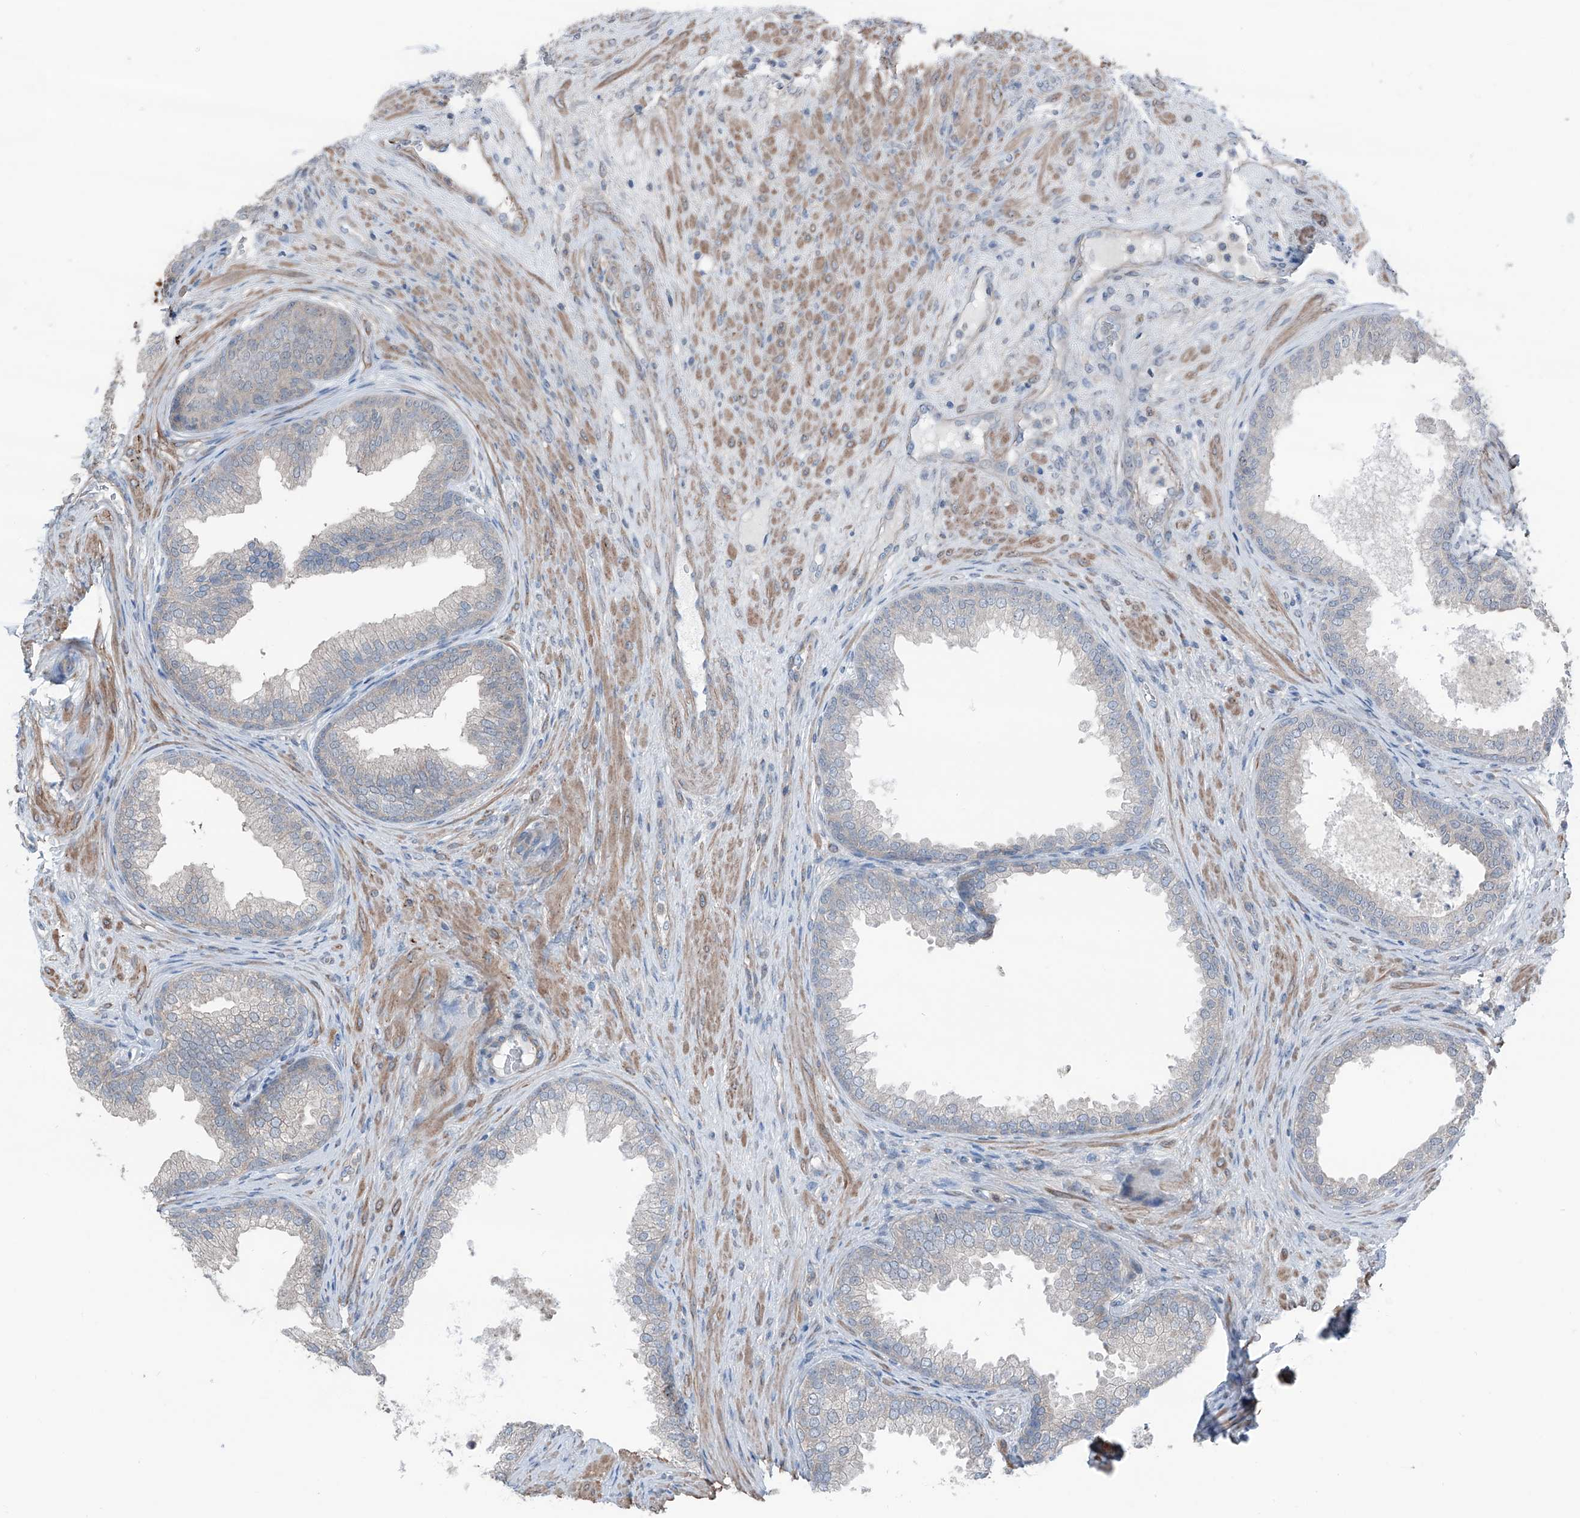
{"staining": {"intensity": "negative", "quantity": "none", "location": "none"}, "tissue": "prostate", "cell_type": "Glandular cells", "image_type": "normal", "snomed": [{"axis": "morphology", "description": "Normal tissue, NOS"}, {"axis": "topography", "description": "Prostate"}], "caption": "High power microscopy image of an IHC micrograph of normal prostate, revealing no significant staining in glandular cells.", "gene": "HSPB11", "patient": {"sex": "male", "age": 76}}